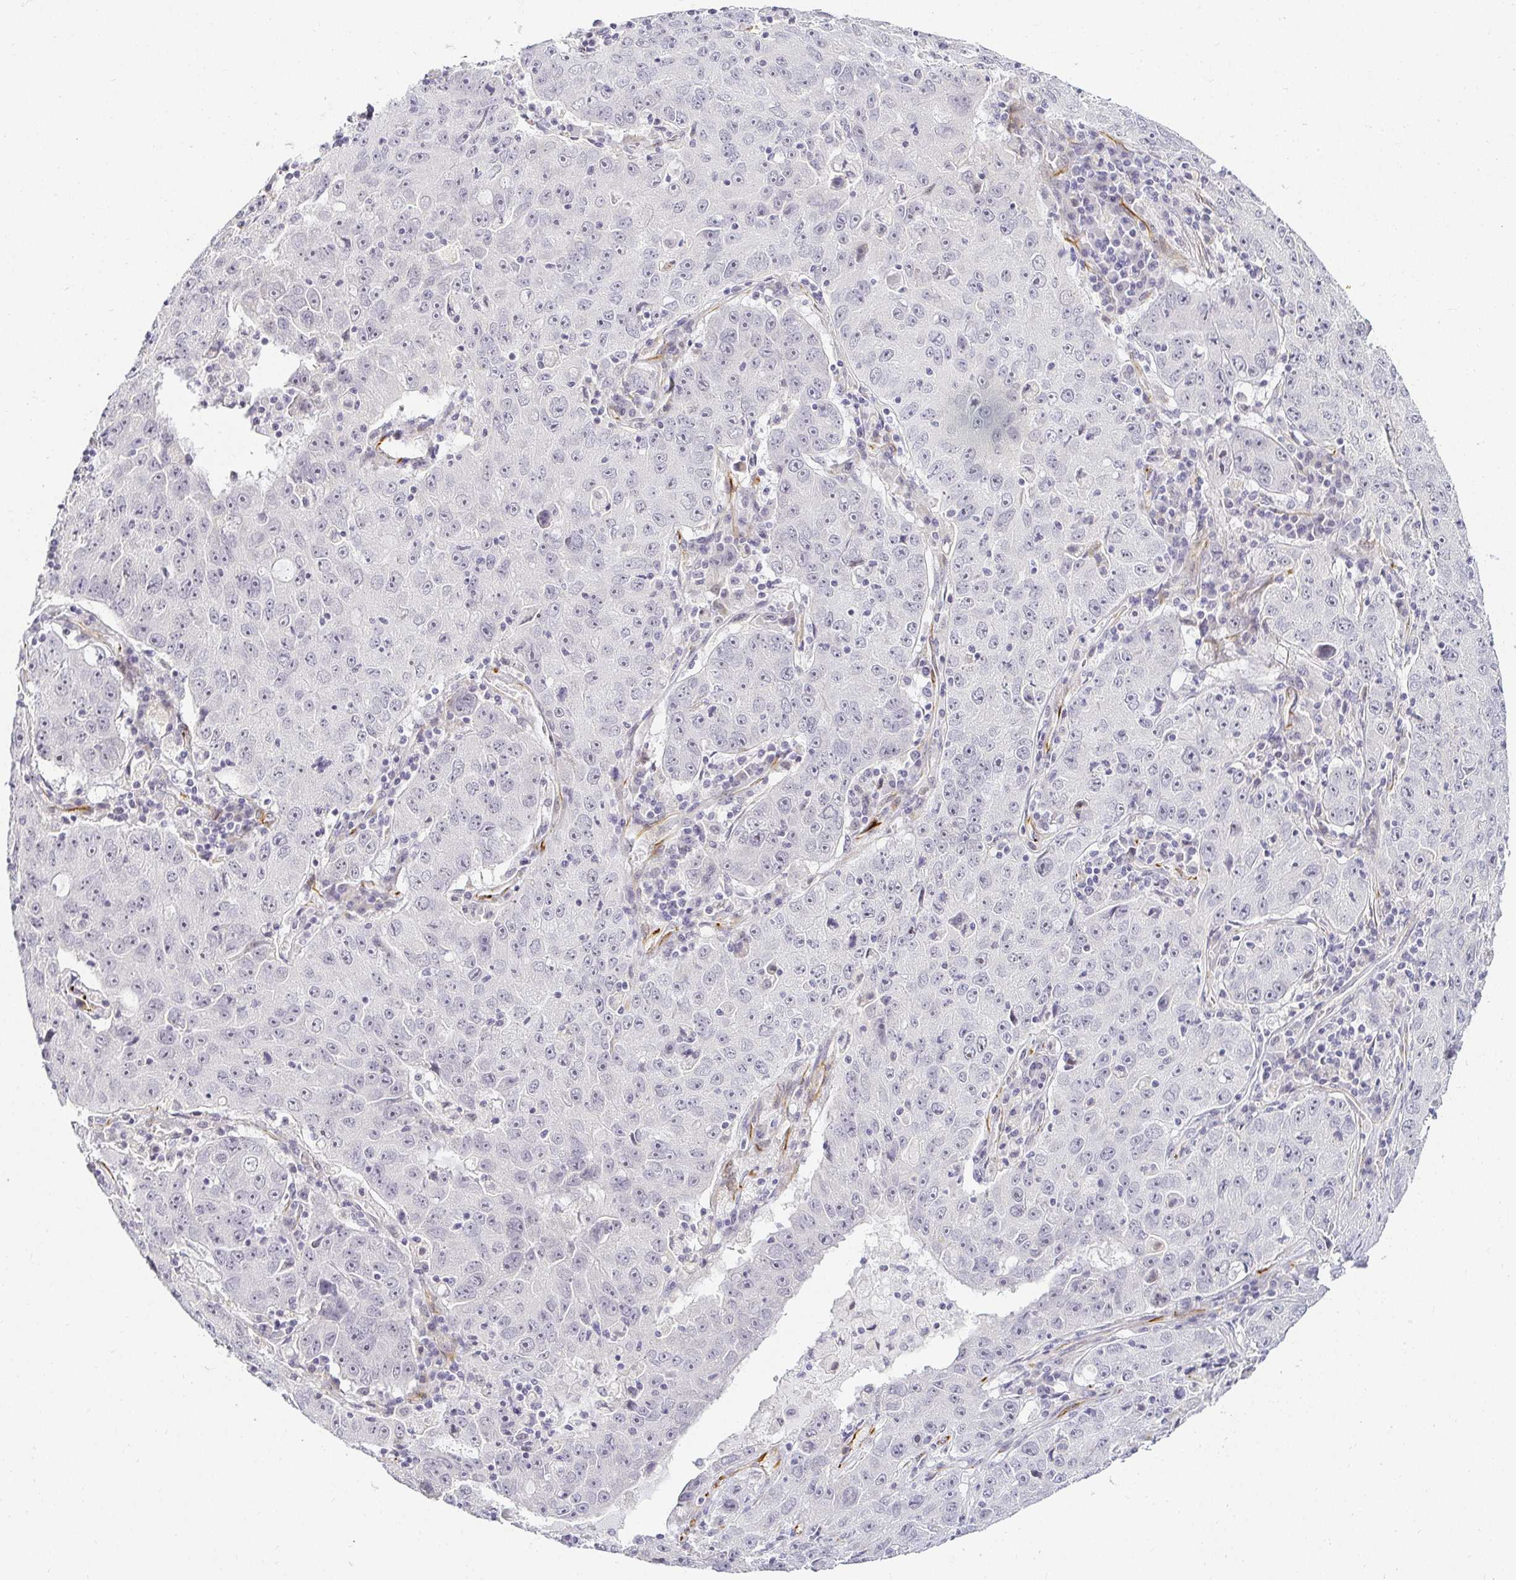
{"staining": {"intensity": "negative", "quantity": "none", "location": "none"}, "tissue": "lung cancer", "cell_type": "Tumor cells", "image_type": "cancer", "snomed": [{"axis": "morphology", "description": "Normal morphology"}, {"axis": "morphology", "description": "Adenocarcinoma, NOS"}, {"axis": "topography", "description": "Lymph node"}, {"axis": "topography", "description": "Lung"}], "caption": "Tumor cells are negative for protein expression in human lung cancer (adenocarcinoma).", "gene": "ACAN", "patient": {"sex": "female", "age": 57}}